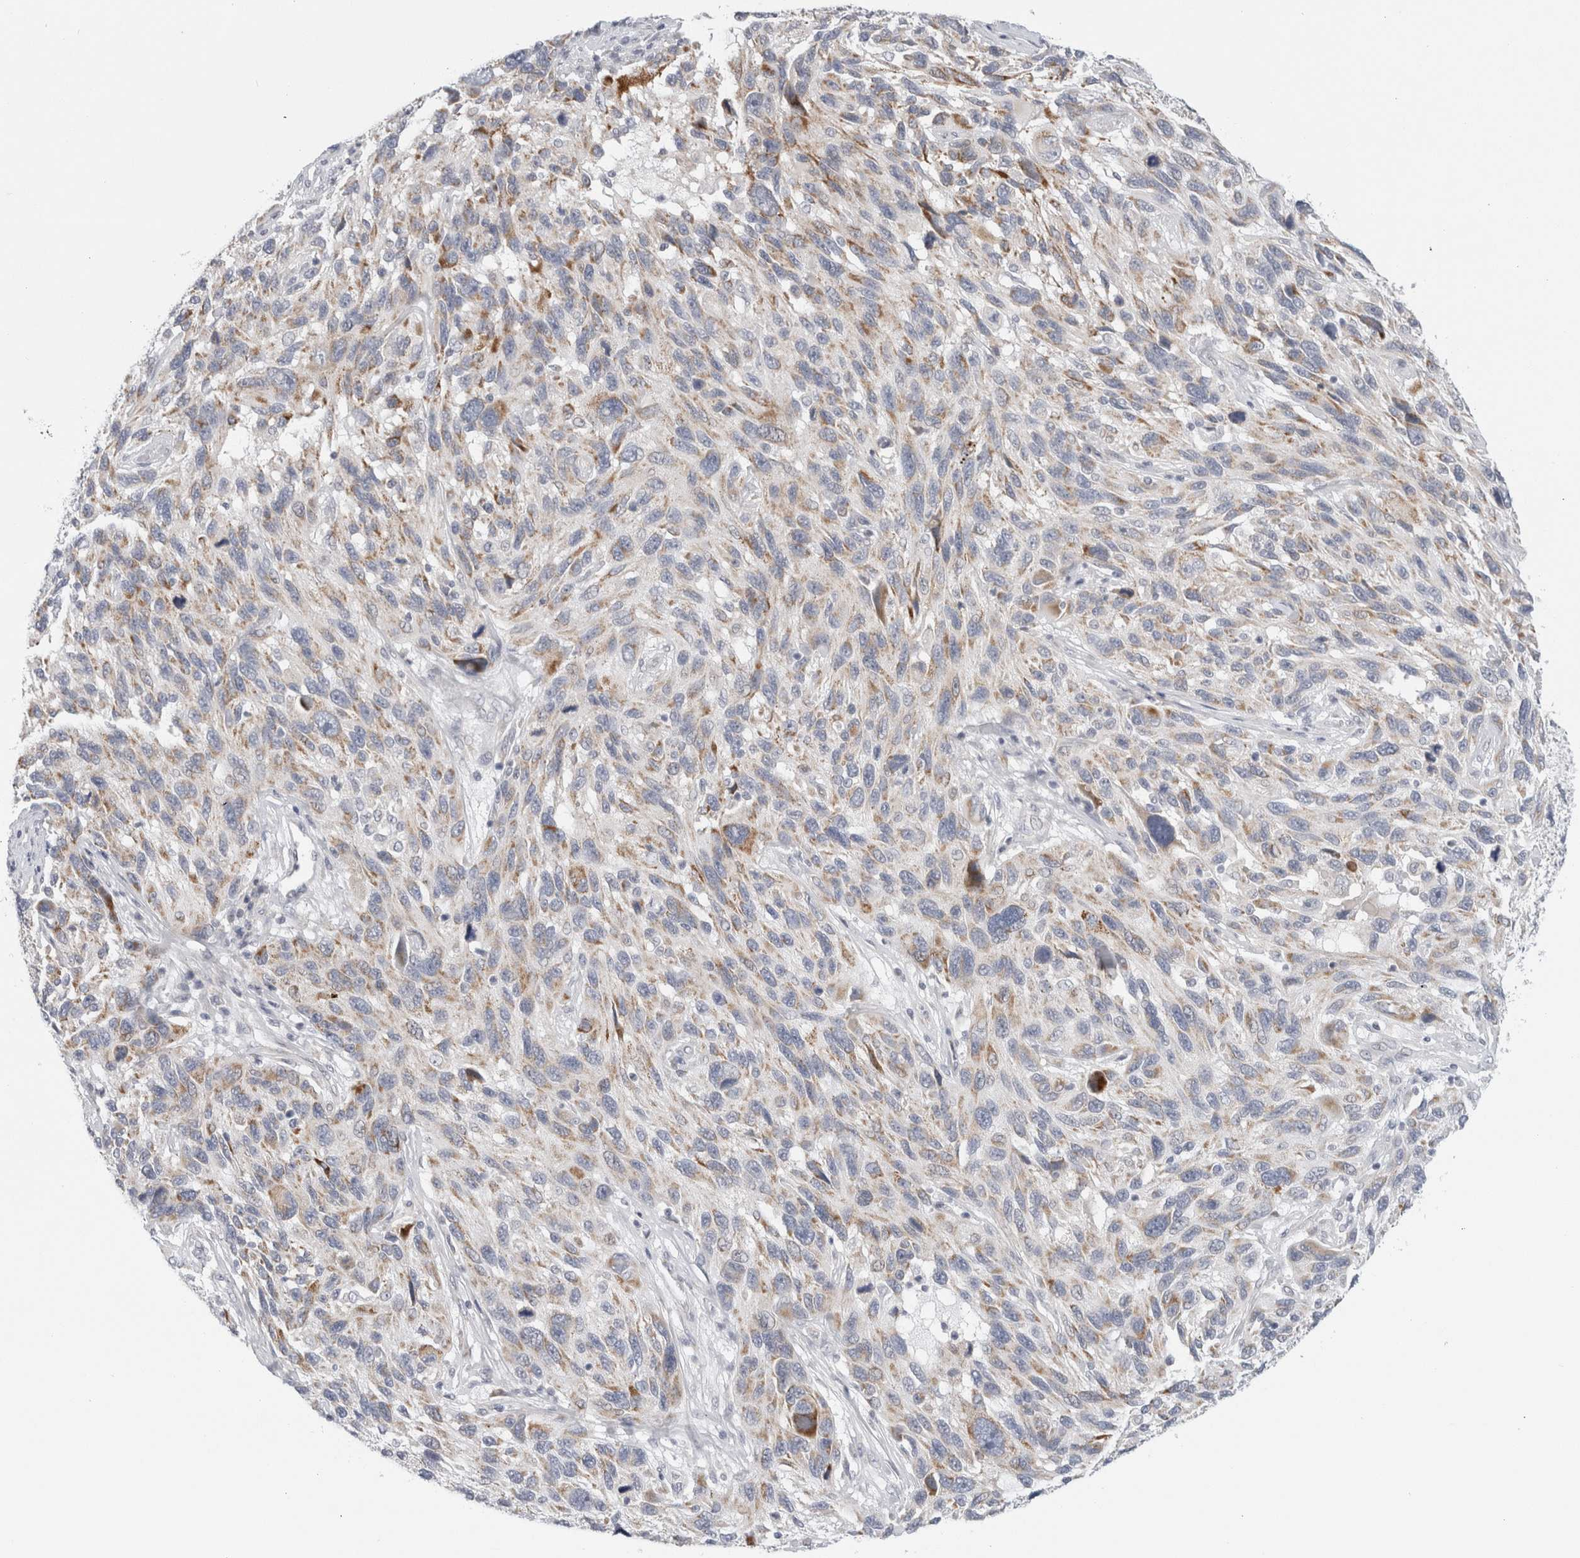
{"staining": {"intensity": "moderate", "quantity": ">75%", "location": "cytoplasmic/membranous"}, "tissue": "melanoma", "cell_type": "Tumor cells", "image_type": "cancer", "snomed": [{"axis": "morphology", "description": "Malignant melanoma, NOS"}, {"axis": "topography", "description": "Skin"}], "caption": "A histopathology image of human melanoma stained for a protein demonstrates moderate cytoplasmic/membranous brown staining in tumor cells. (DAB IHC with brightfield microscopy, high magnification).", "gene": "FAHD1", "patient": {"sex": "male", "age": 53}}